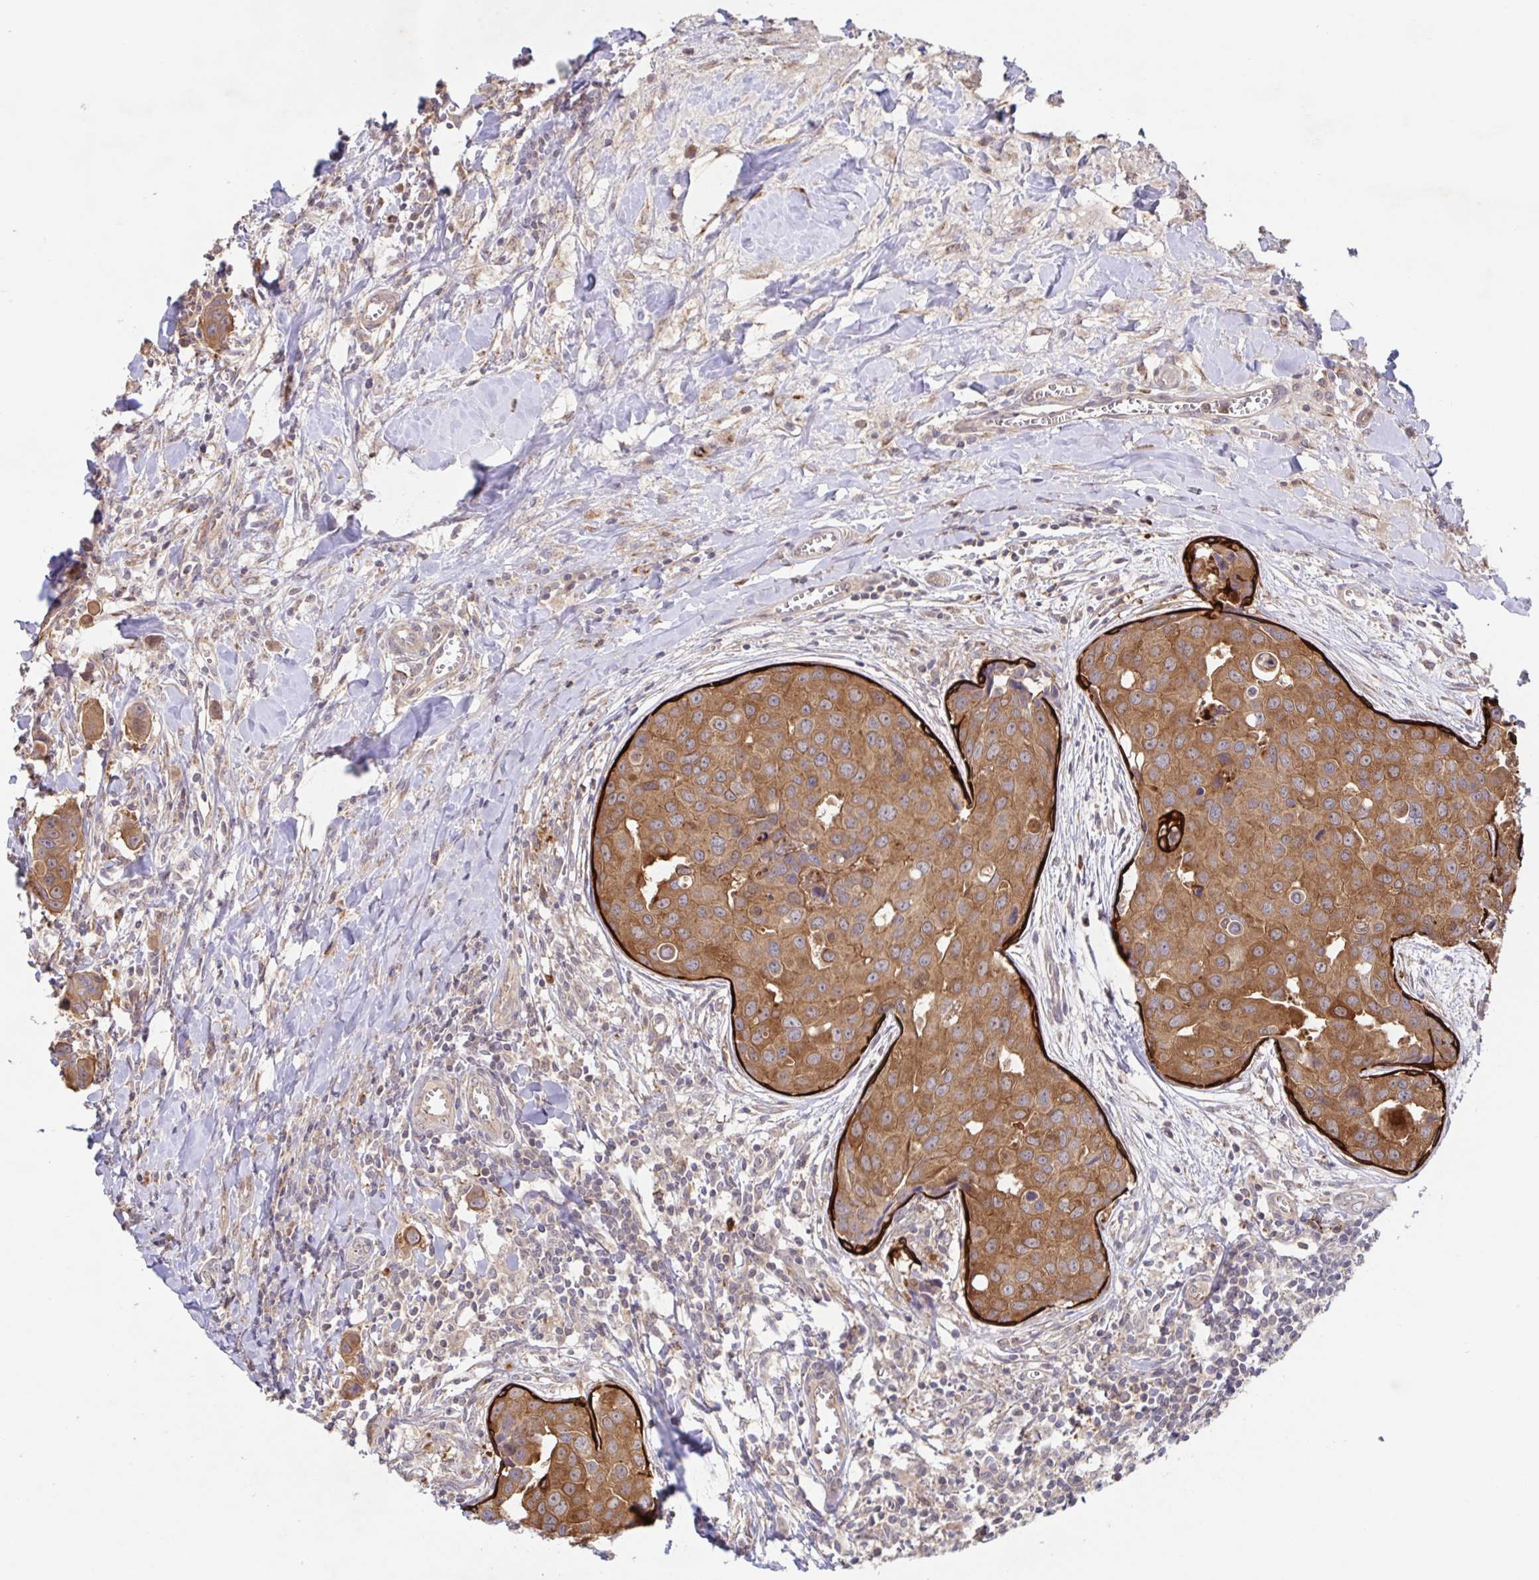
{"staining": {"intensity": "moderate", "quantity": ">75%", "location": "cytoplasmic/membranous"}, "tissue": "breast cancer", "cell_type": "Tumor cells", "image_type": "cancer", "snomed": [{"axis": "morphology", "description": "Duct carcinoma"}, {"axis": "topography", "description": "Breast"}], "caption": "Immunohistochemistry (IHC) (DAB (3,3'-diaminobenzidine)) staining of human breast infiltrating ductal carcinoma demonstrates moderate cytoplasmic/membranous protein expression in approximately >75% of tumor cells.", "gene": "AACS", "patient": {"sex": "female", "age": 24}}